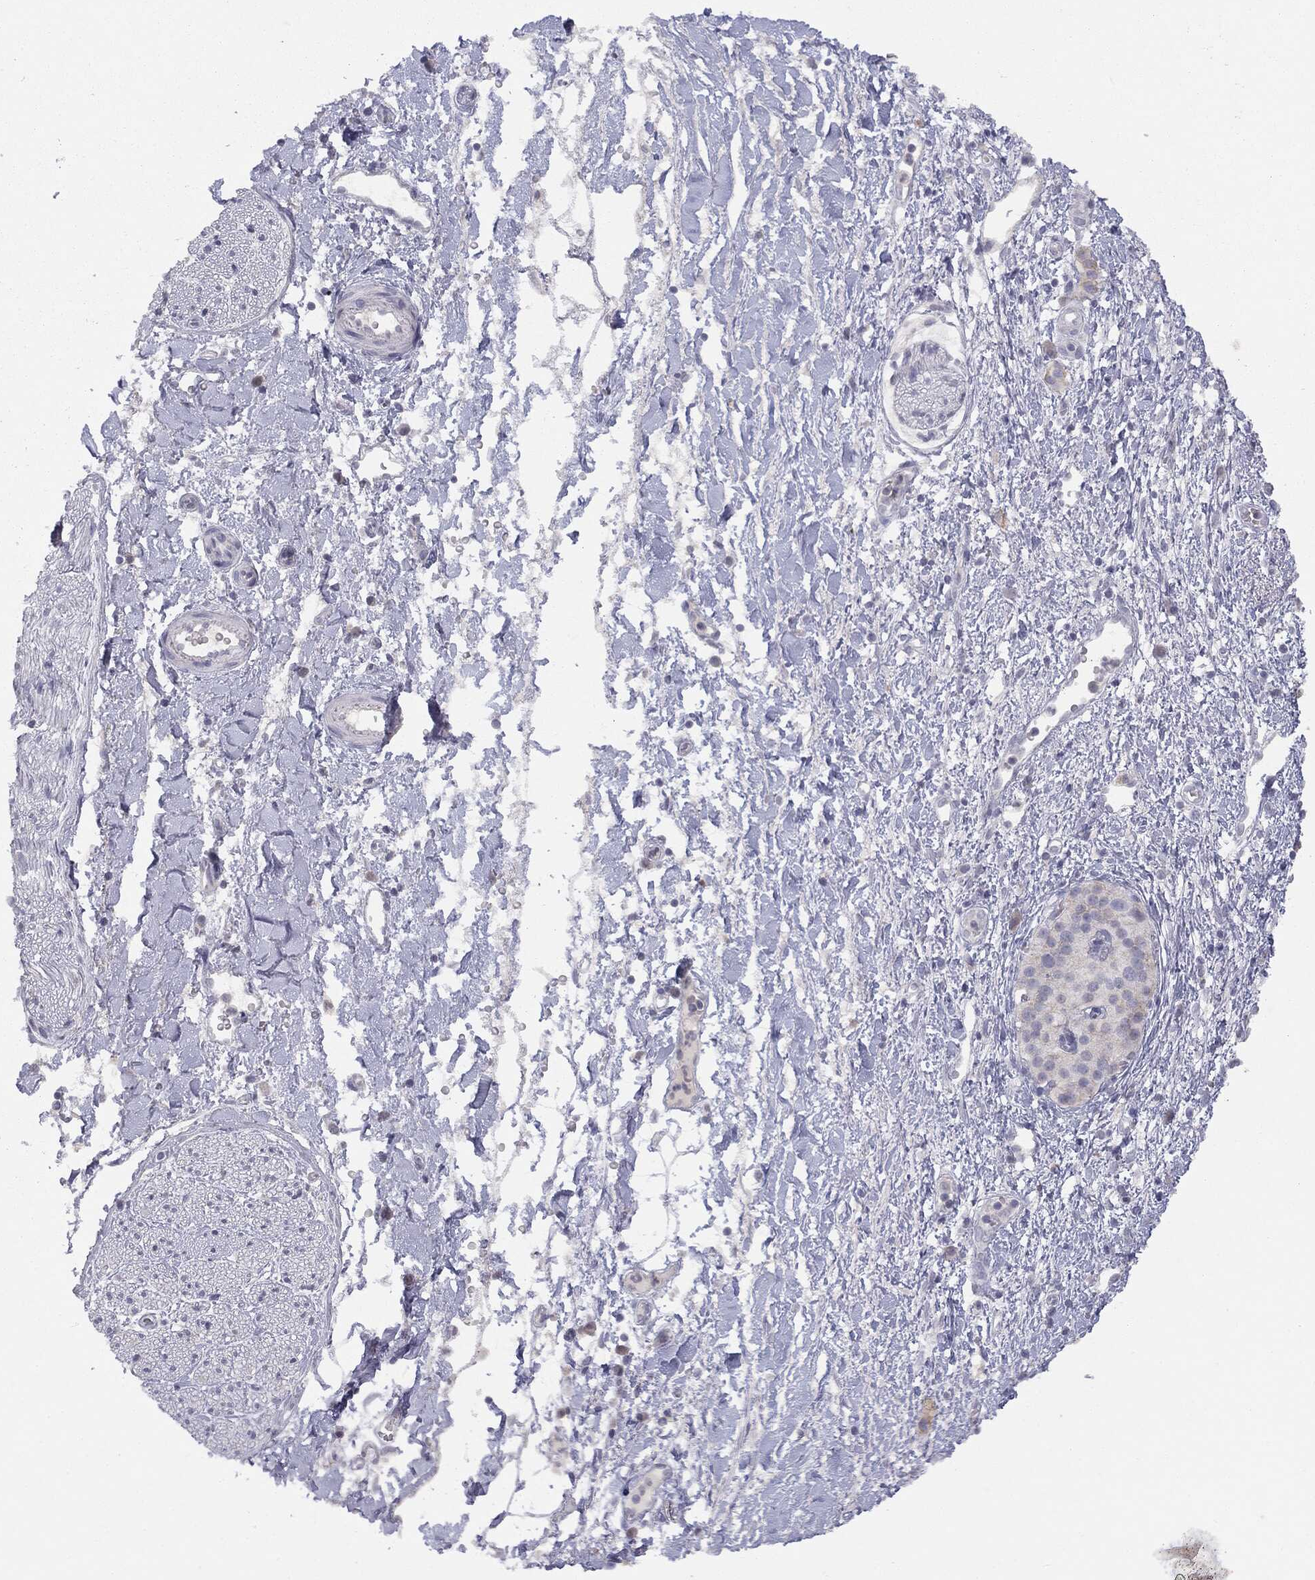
{"staining": {"intensity": "negative", "quantity": "none", "location": "none"}, "tissue": "adipose tissue", "cell_type": "Adipocytes", "image_type": "normal", "snomed": [{"axis": "morphology", "description": "Normal tissue, NOS"}, {"axis": "morphology", "description": "Adenocarcinoma, NOS"}, {"axis": "topography", "description": "Pancreas"}, {"axis": "topography", "description": "Peripheral nerve tissue"}], "caption": "A histopathology image of adipose tissue stained for a protein exhibits no brown staining in adipocytes. (DAB immunohistochemistry, high magnification).", "gene": "MUC1", "patient": {"sex": "male", "age": 61}}